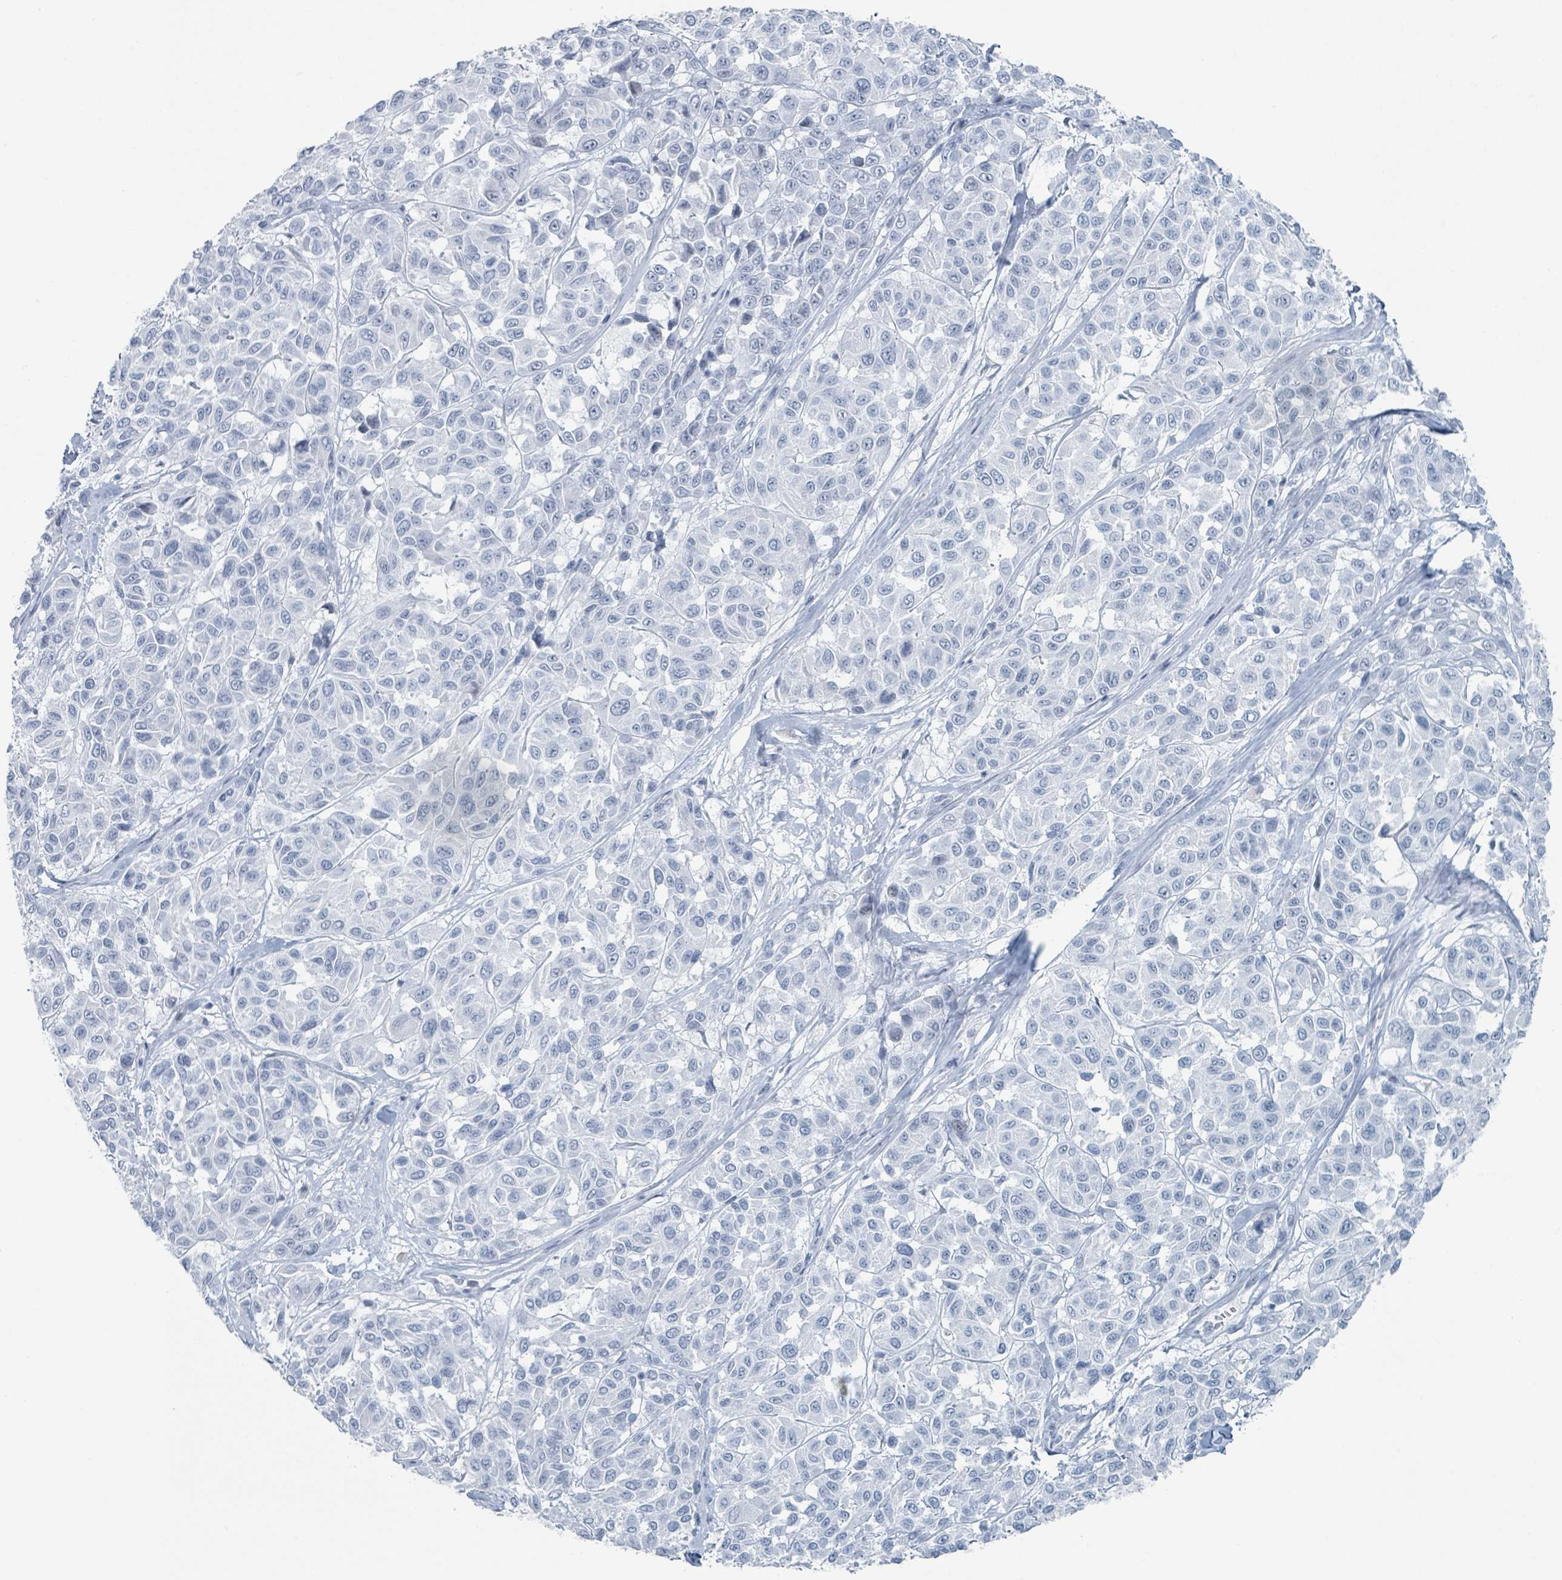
{"staining": {"intensity": "negative", "quantity": "none", "location": "none"}, "tissue": "melanoma", "cell_type": "Tumor cells", "image_type": "cancer", "snomed": [{"axis": "morphology", "description": "Malignant melanoma, NOS"}, {"axis": "topography", "description": "Skin"}], "caption": "The immunohistochemistry photomicrograph has no significant expression in tumor cells of melanoma tissue.", "gene": "GPR15LG", "patient": {"sex": "female", "age": 66}}